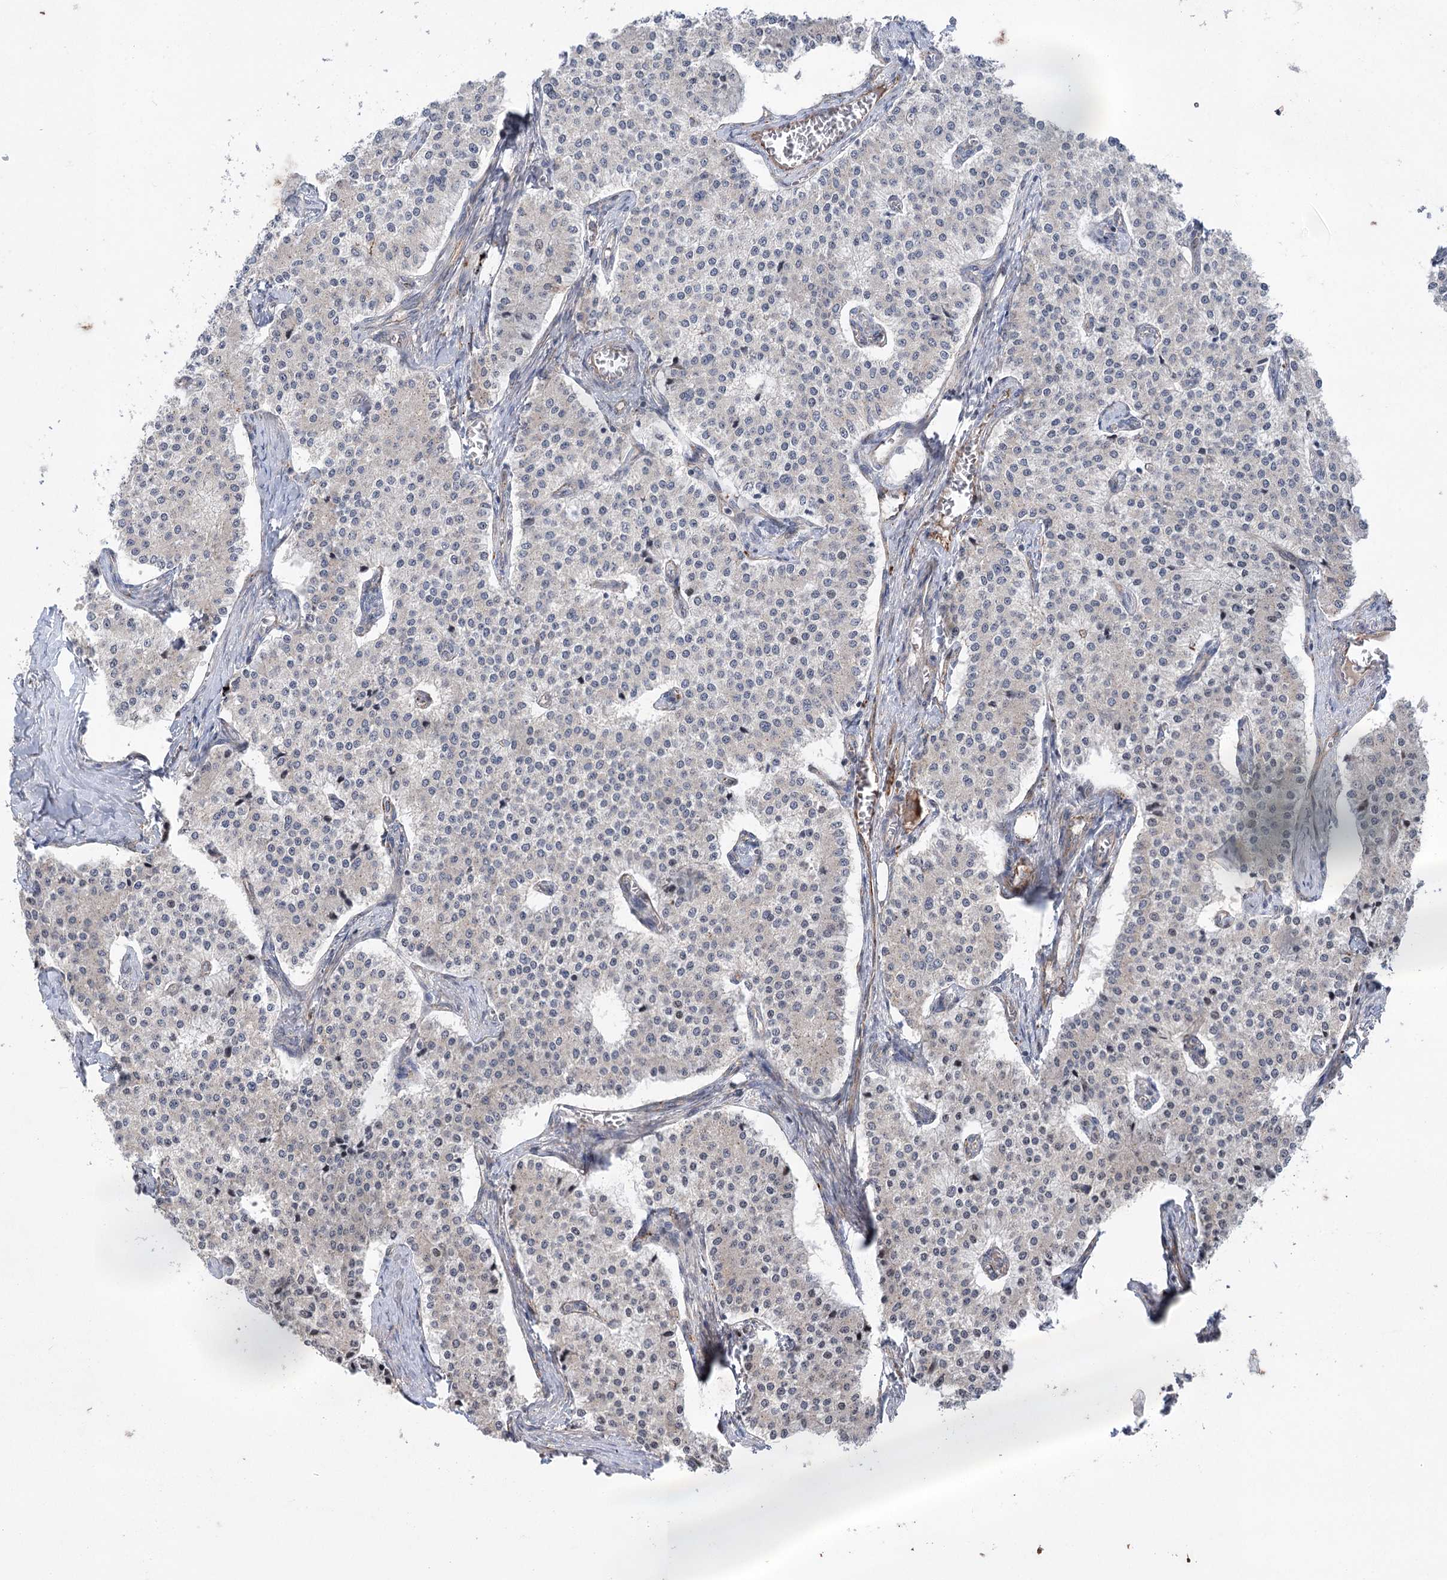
{"staining": {"intensity": "weak", "quantity": "<25%", "location": "cytoplasmic/membranous"}, "tissue": "carcinoid", "cell_type": "Tumor cells", "image_type": "cancer", "snomed": [{"axis": "morphology", "description": "Carcinoid, malignant, NOS"}, {"axis": "topography", "description": "Colon"}], "caption": "IHC image of neoplastic tissue: carcinoid stained with DAB (3,3'-diaminobenzidine) shows no significant protein staining in tumor cells.", "gene": "METTL24", "patient": {"sex": "female", "age": 52}}